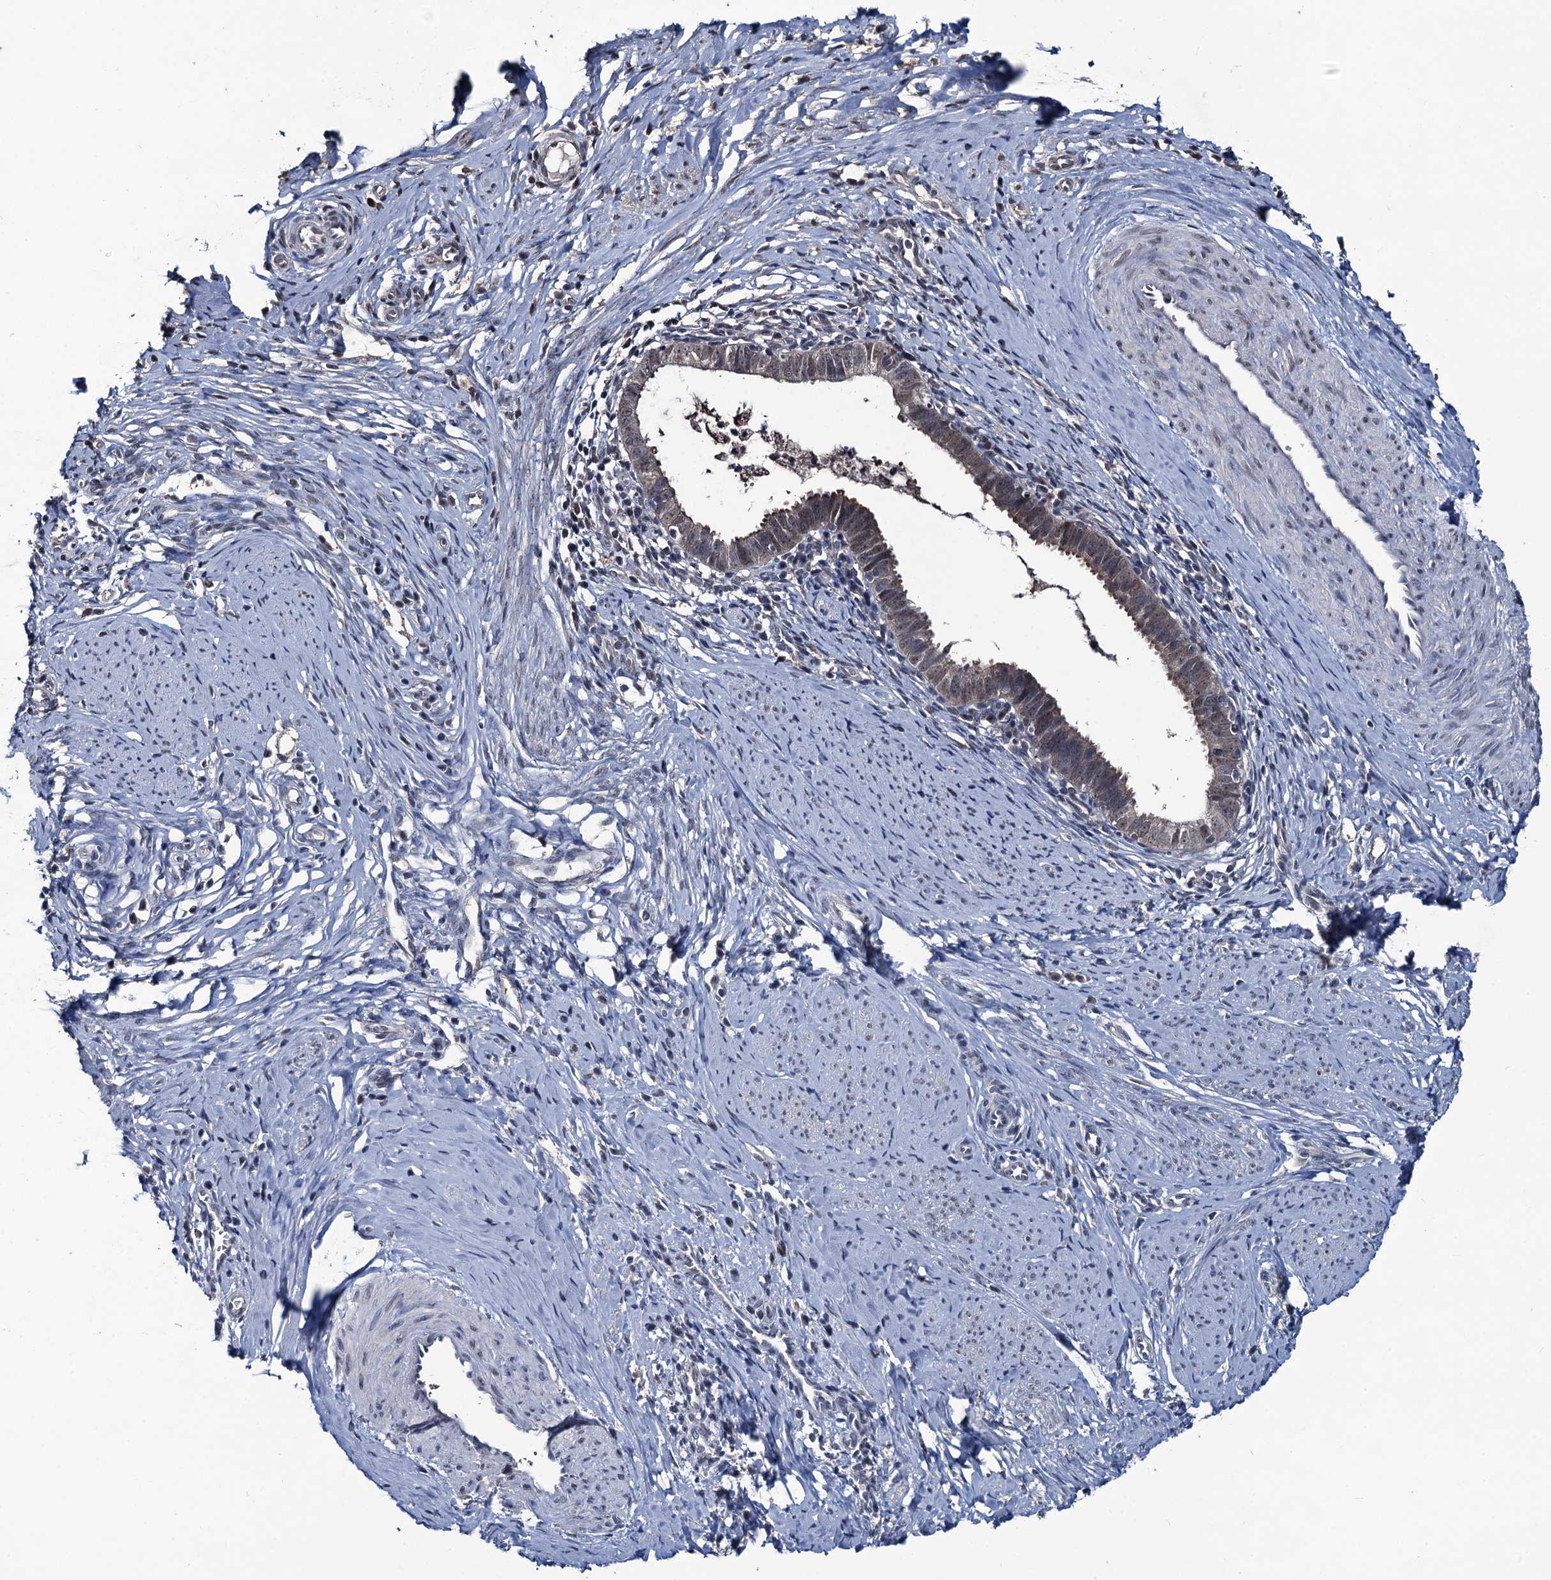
{"staining": {"intensity": "weak", "quantity": "<25%", "location": "cytoplasmic/membranous"}, "tissue": "cervical cancer", "cell_type": "Tumor cells", "image_type": "cancer", "snomed": [{"axis": "morphology", "description": "Adenocarcinoma, NOS"}, {"axis": "topography", "description": "Cervix"}], "caption": "Tumor cells show no significant staining in cervical adenocarcinoma. Brightfield microscopy of immunohistochemistry stained with DAB (3,3'-diaminobenzidine) (brown) and hematoxylin (blue), captured at high magnification.", "gene": "RTKN2", "patient": {"sex": "female", "age": 36}}